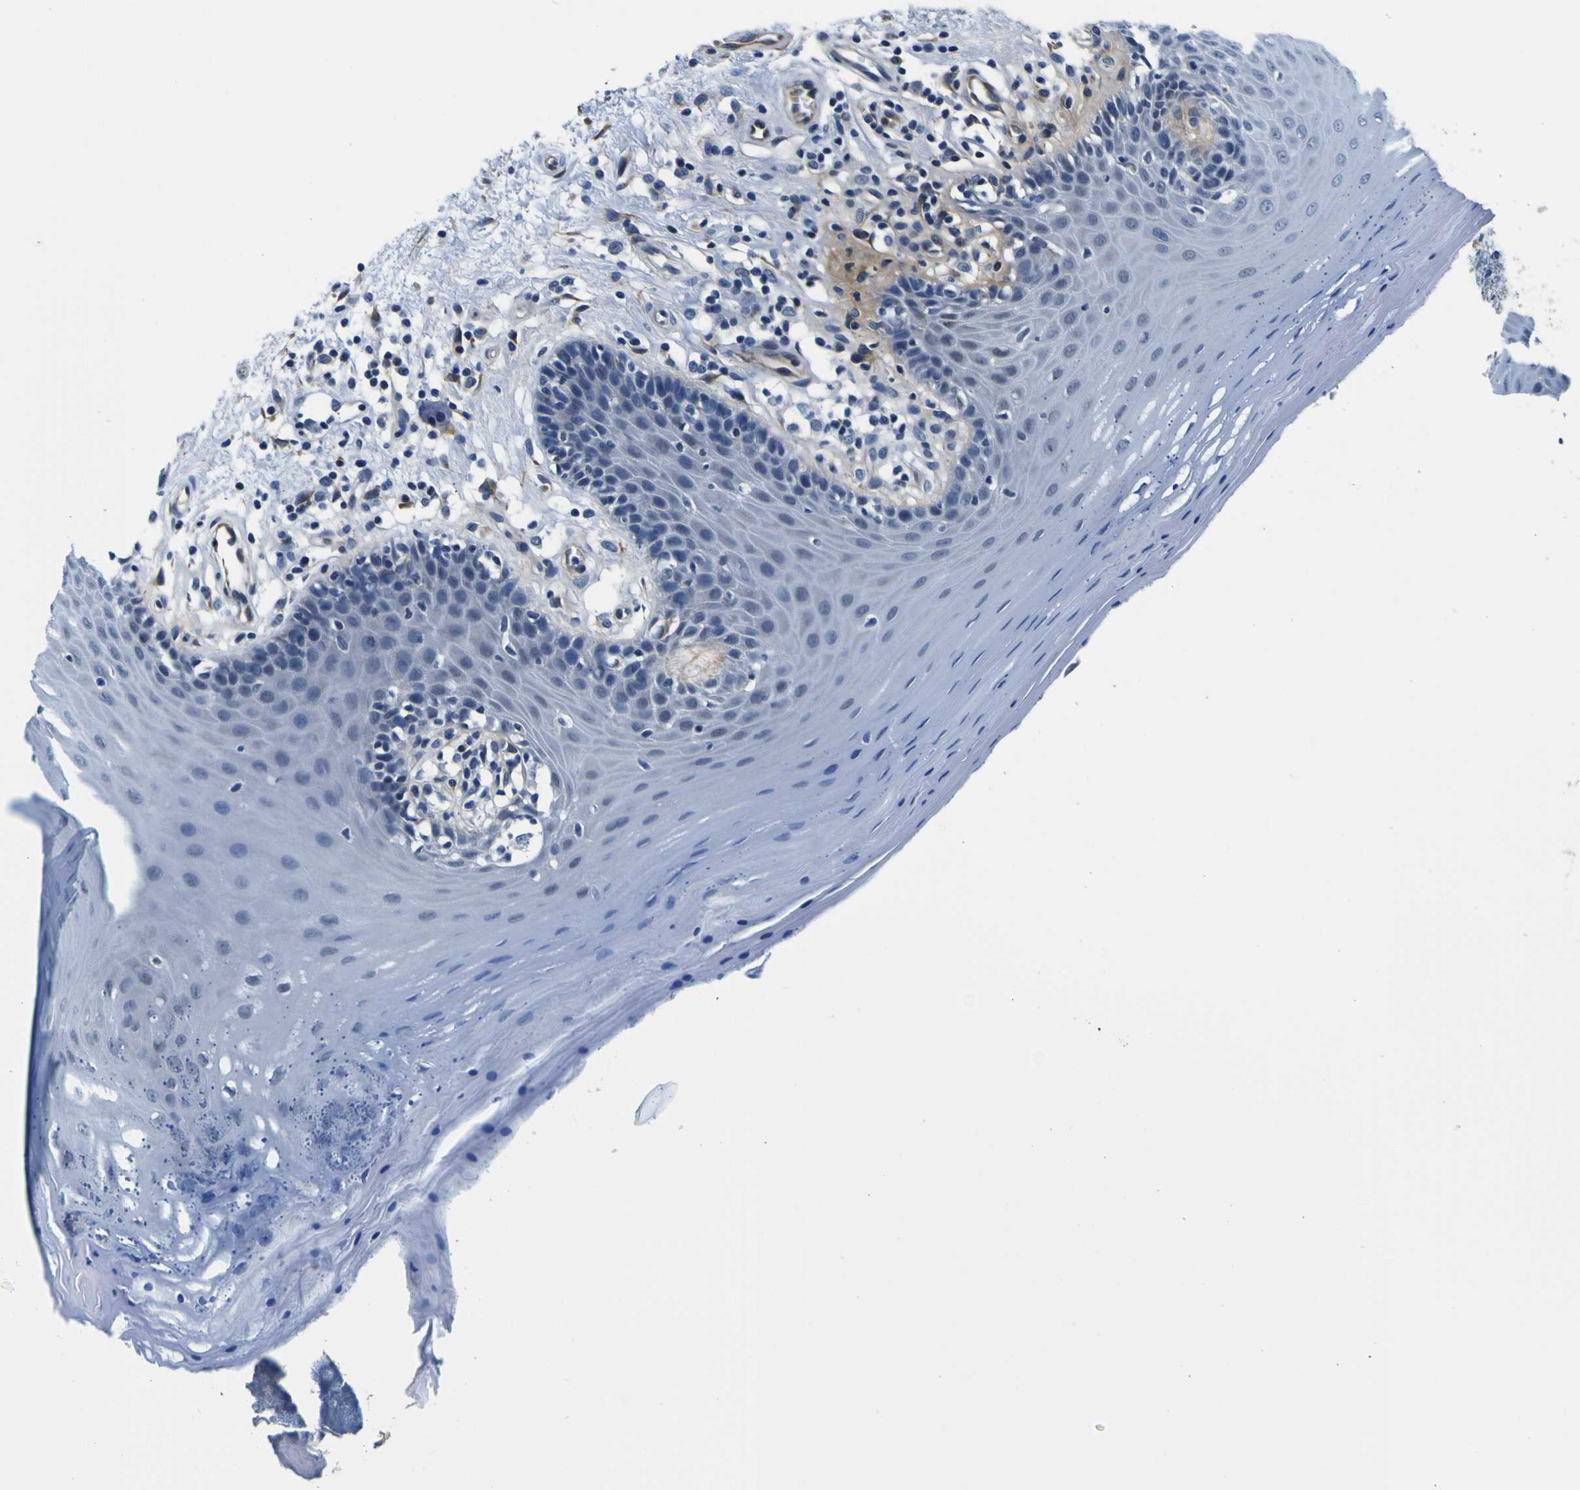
{"staining": {"intensity": "negative", "quantity": "none", "location": "none"}, "tissue": "oral mucosa", "cell_type": "Squamous epithelial cells", "image_type": "normal", "snomed": [{"axis": "morphology", "description": "Normal tissue, NOS"}, {"axis": "topography", "description": "Skeletal muscle"}, {"axis": "topography", "description": "Oral tissue"}], "caption": "Micrograph shows no protein expression in squamous epithelial cells of normal oral mucosa.", "gene": "POSTN", "patient": {"sex": "male", "age": 58}}